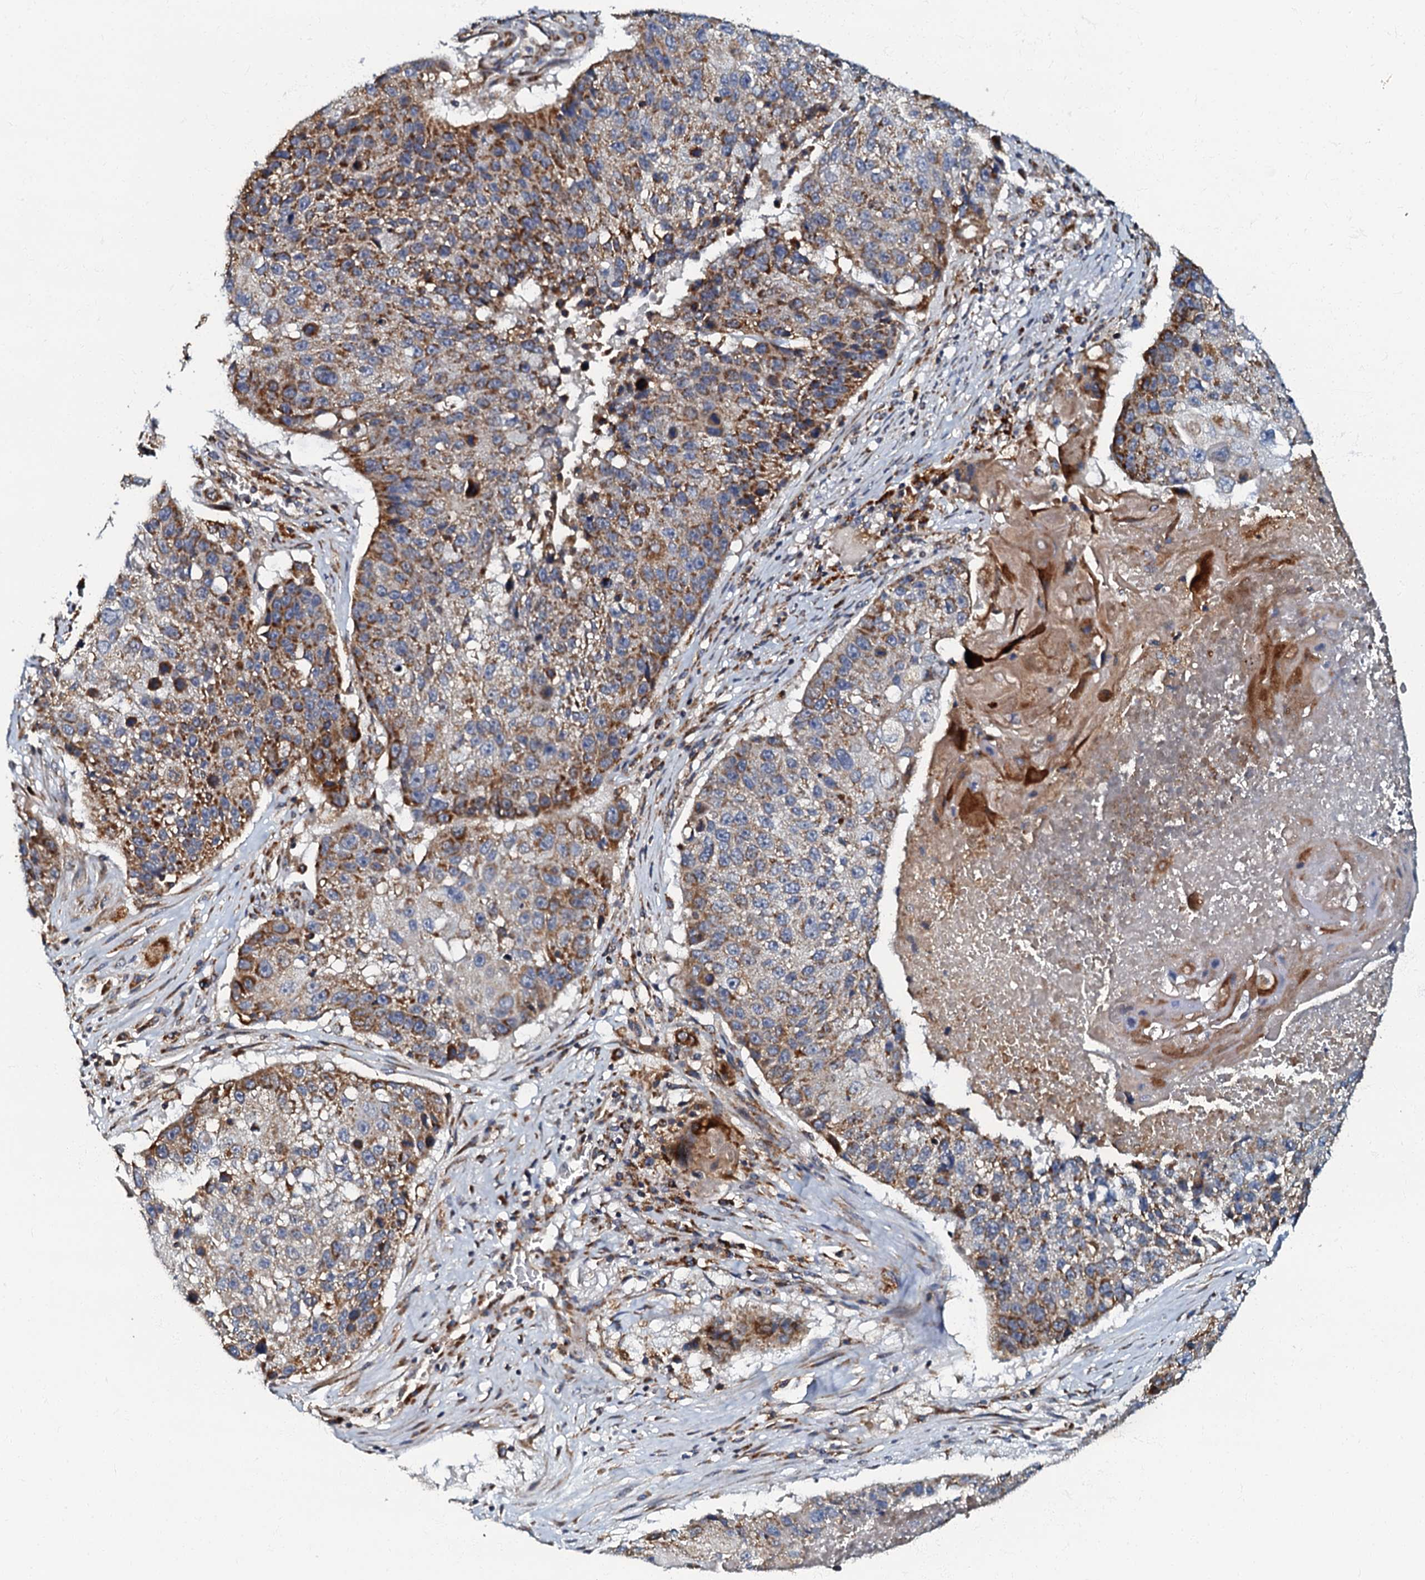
{"staining": {"intensity": "moderate", "quantity": ">75%", "location": "cytoplasmic/membranous"}, "tissue": "lung cancer", "cell_type": "Tumor cells", "image_type": "cancer", "snomed": [{"axis": "morphology", "description": "Squamous cell carcinoma, NOS"}, {"axis": "topography", "description": "Lung"}], "caption": "This is an image of immunohistochemistry staining of squamous cell carcinoma (lung), which shows moderate positivity in the cytoplasmic/membranous of tumor cells.", "gene": "NDUFA12", "patient": {"sex": "male", "age": 61}}